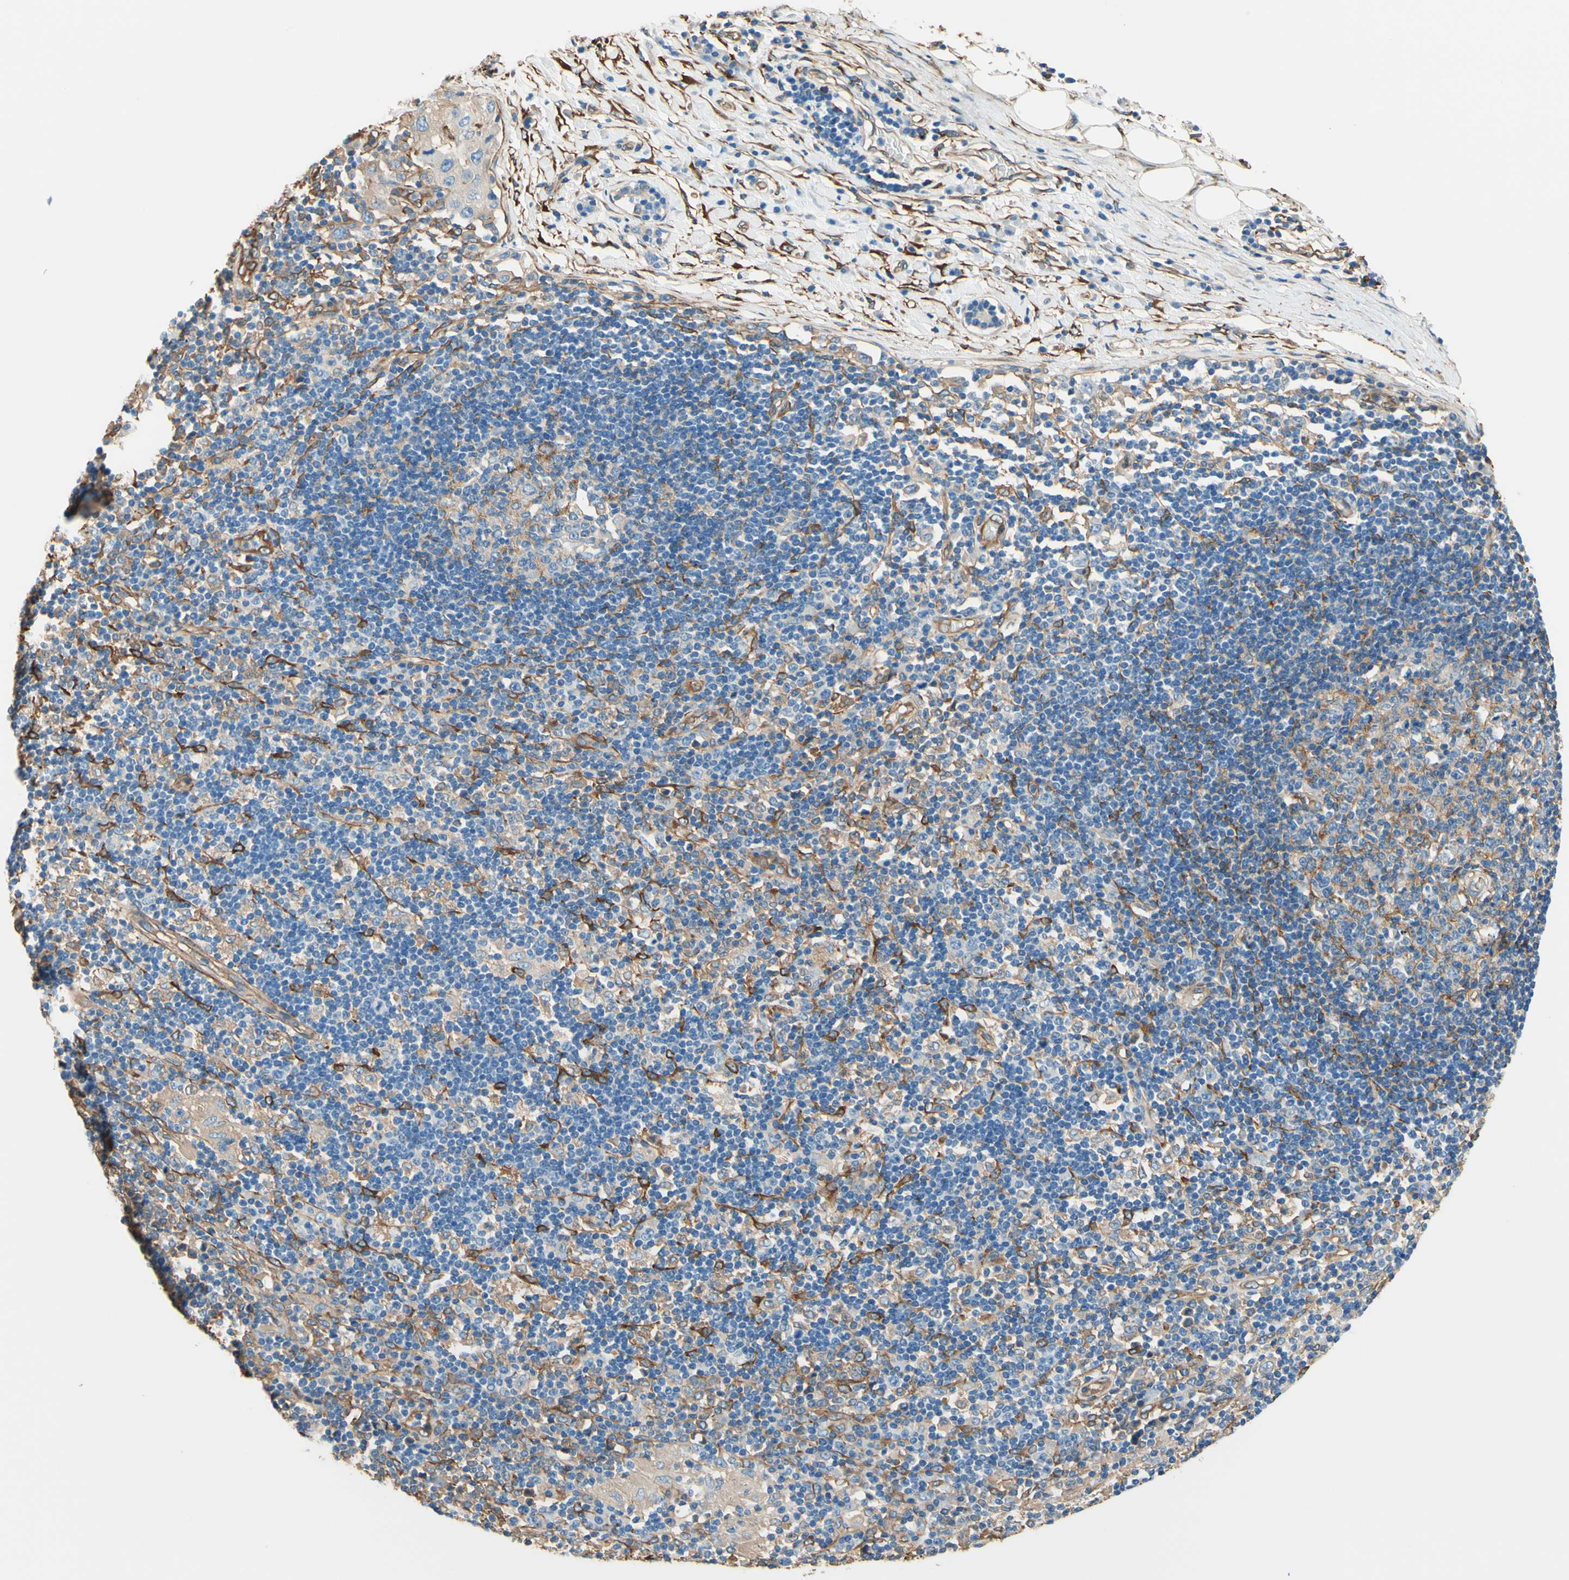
{"staining": {"intensity": "weak", "quantity": "25%-75%", "location": "cytoplasmic/membranous"}, "tissue": "adipose tissue", "cell_type": "Adipocytes", "image_type": "normal", "snomed": [{"axis": "morphology", "description": "Normal tissue, NOS"}, {"axis": "morphology", "description": "Adenocarcinoma, NOS"}, {"axis": "topography", "description": "Esophagus"}], "caption": "Protein expression analysis of unremarkable human adipose tissue reveals weak cytoplasmic/membranous staining in approximately 25%-75% of adipocytes. (DAB IHC, brown staining for protein, blue staining for nuclei).", "gene": "DPYSL3", "patient": {"sex": "male", "age": 62}}